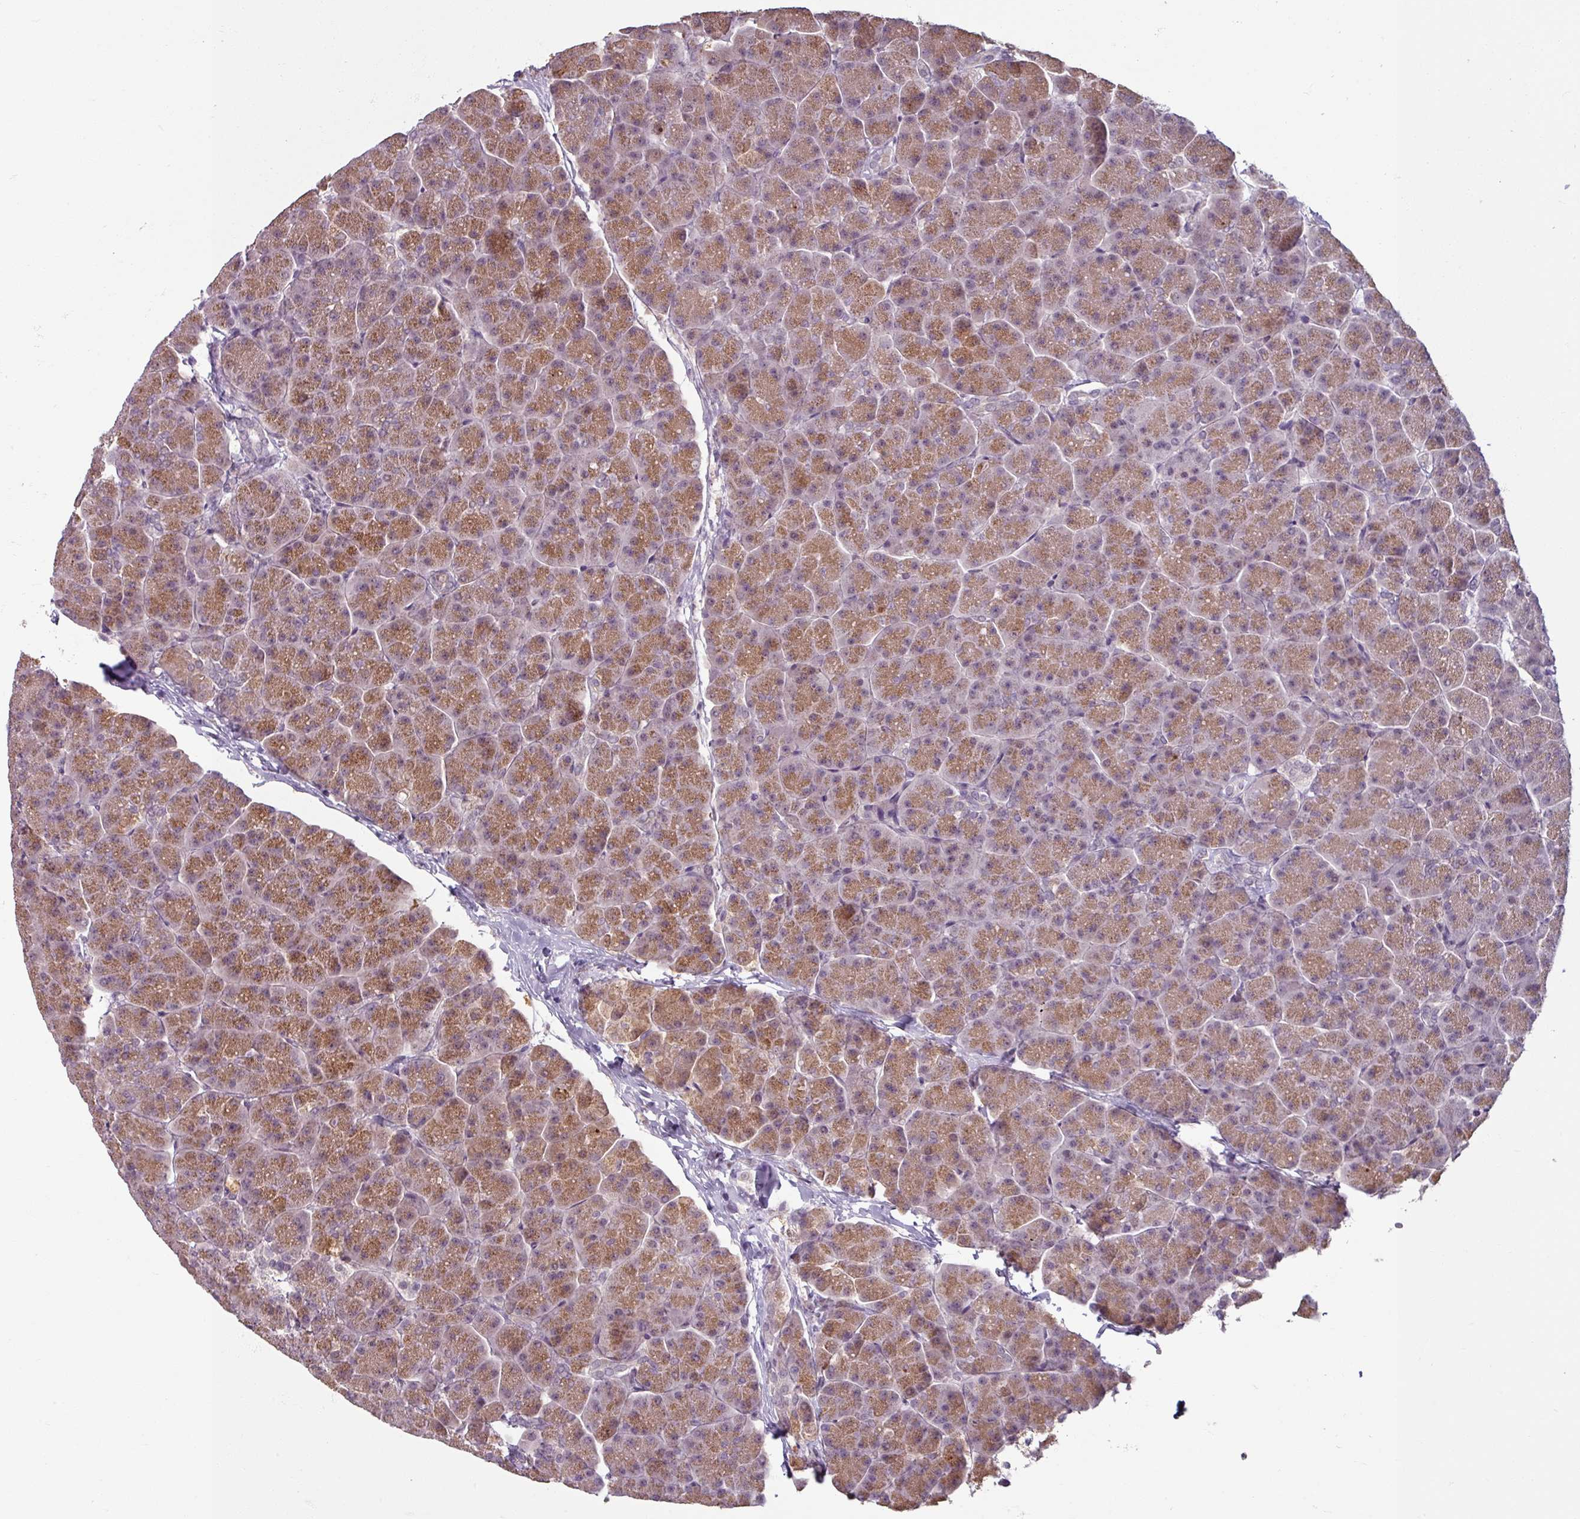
{"staining": {"intensity": "moderate", "quantity": ">75%", "location": "cytoplasmic/membranous,nuclear"}, "tissue": "pancreas", "cell_type": "Exocrine glandular cells", "image_type": "normal", "snomed": [{"axis": "morphology", "description": "Normal tissue, NOS"}, {"axis": "topography", "description": "Pancreas"}, {"axis": "topography", "description": "Peripheral nerve tissue"}], "caption": "The photomicrograph shows immunohistochemical staining of benign pancreas. There is moderate cytoplasmic/membranous,nuclear expression is identified in about >75% of exocrine glandular cells.", "gene": "UVSSA", "patient": {"sex": "male", "age": 54}}